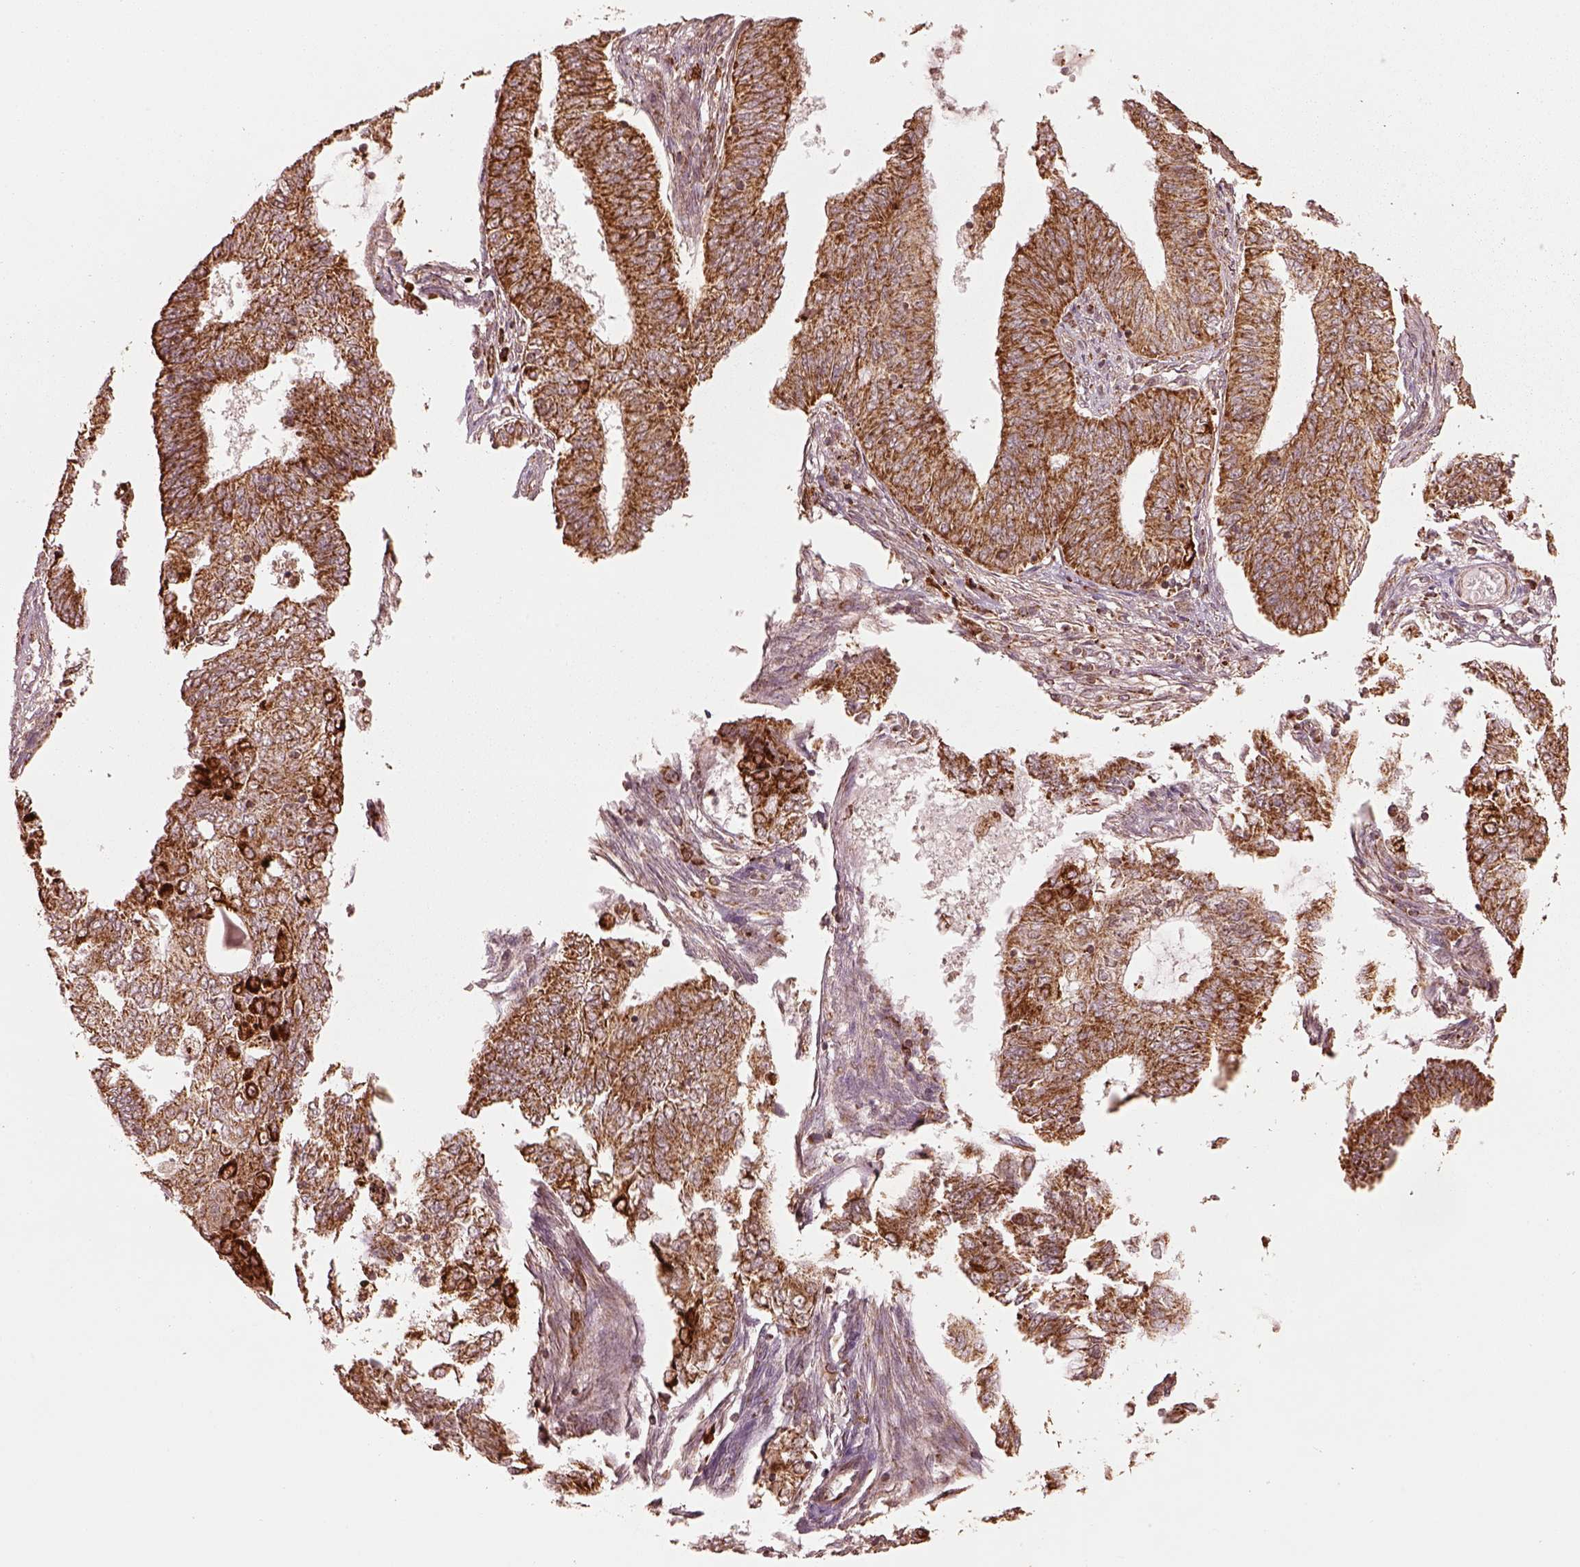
{"staining": {"intensity": "strong", "quantity": ">75%", "location": "cytoplasmic/membranous"}, "tissue": "endometrial cancer", "cell_type": "Tumor cells", "image_type": "cancer", "snomed": [{"axis": "morphology", "description": "Adenocarcinoma, NOS"}, {"axis": "topography", "description": "Endometrium"}], "caption": "Immunohistochemistry (DAB (3,3'-diaminobenzidine)) staining of endometrial cancer exhibits strong cytoplasmic/membranous protein positivity in approximately >75% of tumor cells.", "gene": "SEL1L3", "patient": {"sex": "female", "age": 62}}